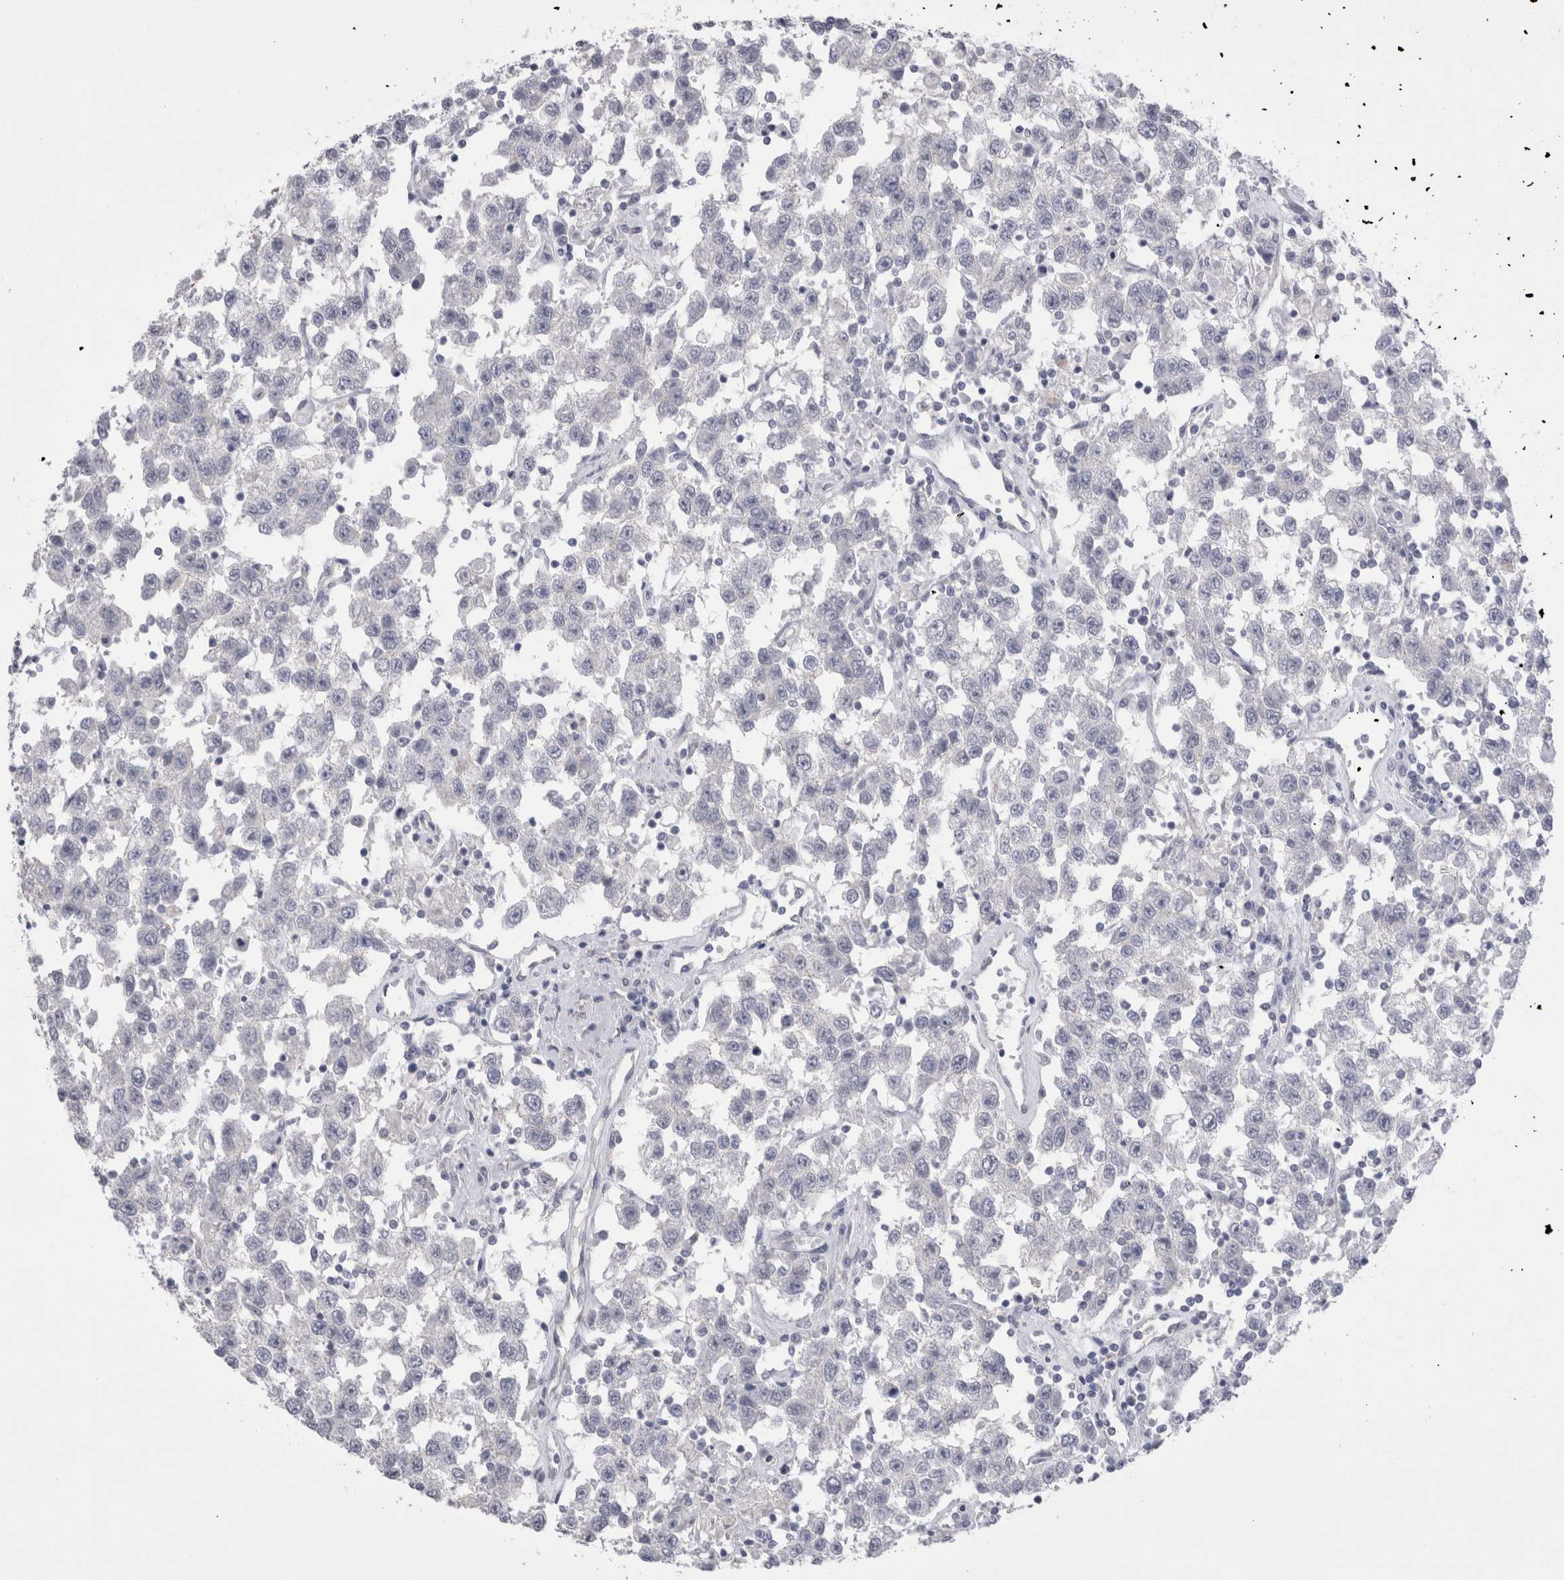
{"staining": {"intensity": "negative", "quantity": "none", "location": "none"}, "tissue": "testis cancer", "cell_type": "Tumor cells", "image_type": "cancer", "snomed": [{"axis": "morphology", "description": "Seminoma, NOS"}, {"axis": "topography", "description": "Testis"}], "caption": "Testis seminoma stained for a protein using IHC reveals no staining tumor cells.", "gene": "EPDR1", "patient": {"sex": "male", "age": 41}}